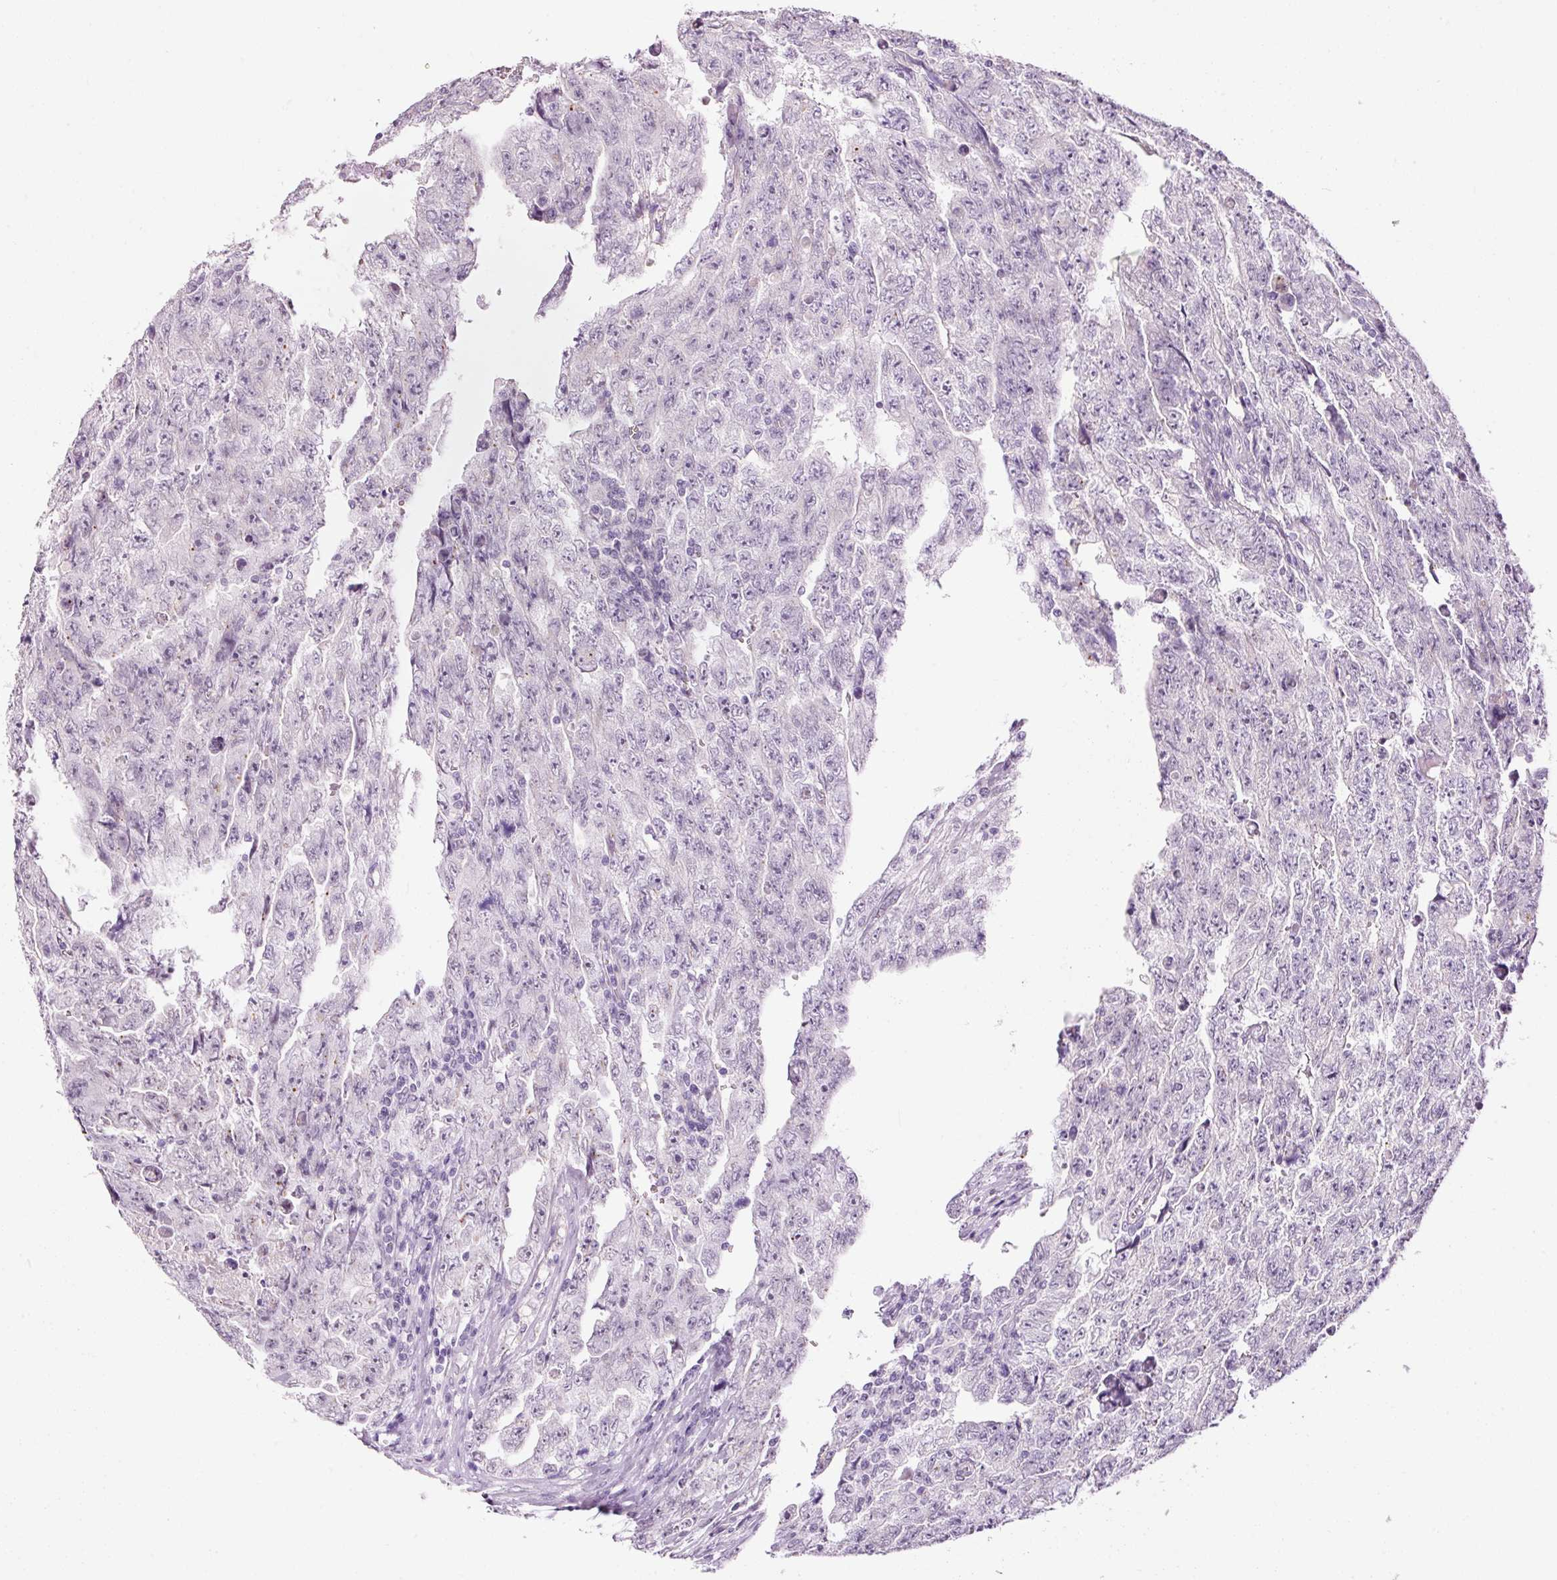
{"staining": {"intensity": "negative", "quantity": "none", "location": "none"}, "tissue": "testis cancer", "cell_type": "Tumor cells", "image_type": "cancer", "snomed": [{"axis": "morphology", "description": "Carcinoma, Embryonal, NOS"}, {"axis": "topography", "description": "Testis"}], "caption": "High power microscopy histopathology image of an immunohistochemistry image of testis cancer, revealing no significant staining in tumor cells.", "gene": "ANKRD20A1", "patient": {"sex": "male", "age": 28}}